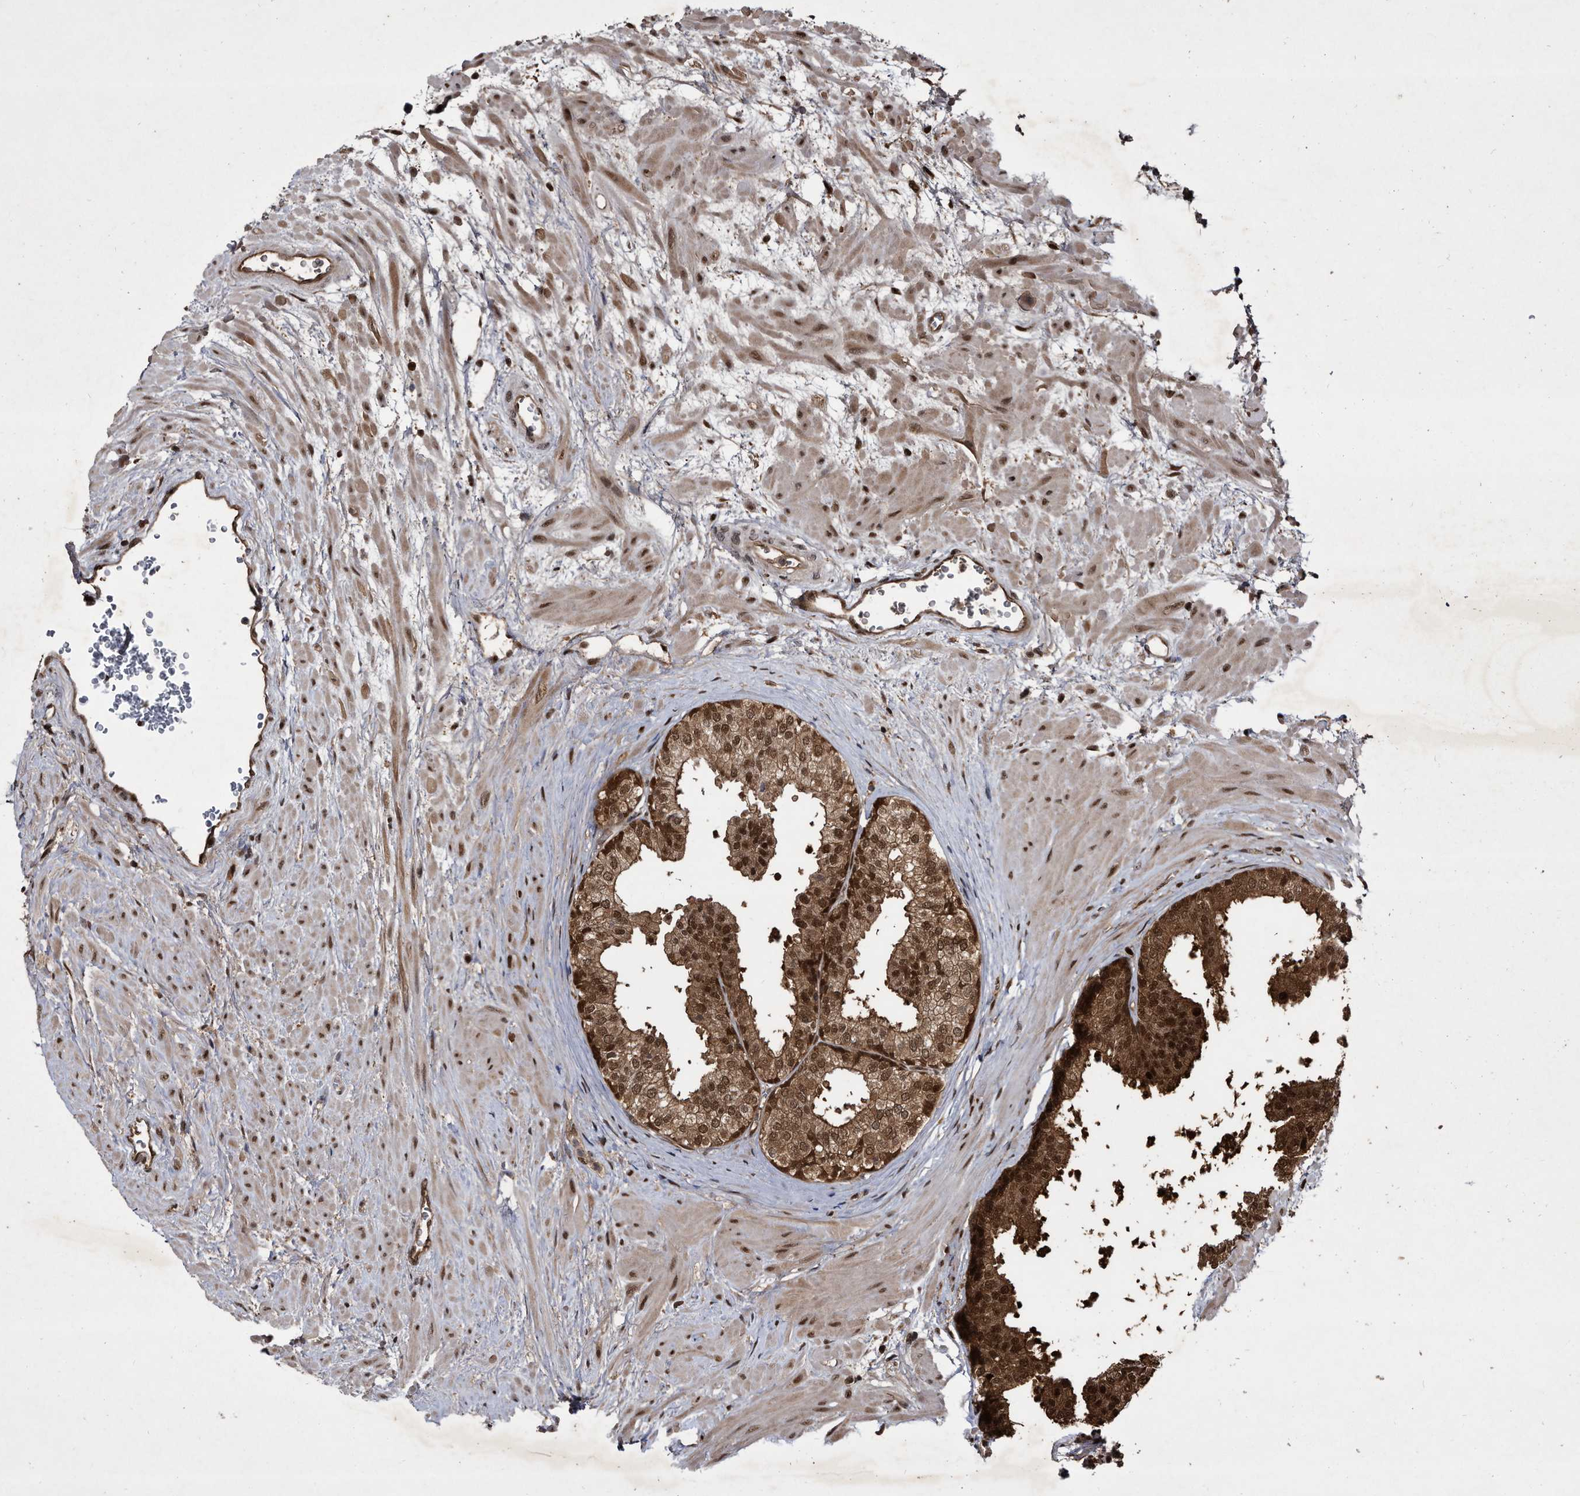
{"staining": {"intensity": "strong", "quantity": ">75%", "location": "cytoplasmic/membranous,nuclear"}, "tissue": "prostate", "cell_type": "Glandular cells", "image_type": "normal", "snomed": [{"axis": "morphology", "description": "Normal tissue, NOS"}, {"axis": "topography", "description": "Prostate"}], "caption": "Immunohistochemistry image of benign prostate: human prostate stained using IHC displays high levels of strong protein expression localized specifically in the cytoplasmic/membranous,nuclear of glandular cells, appearing as a cytoplasmic/membranous,nuclear brown color.", "gene": "RAD23B", "patient": {"sex": "male", "age": 48}}